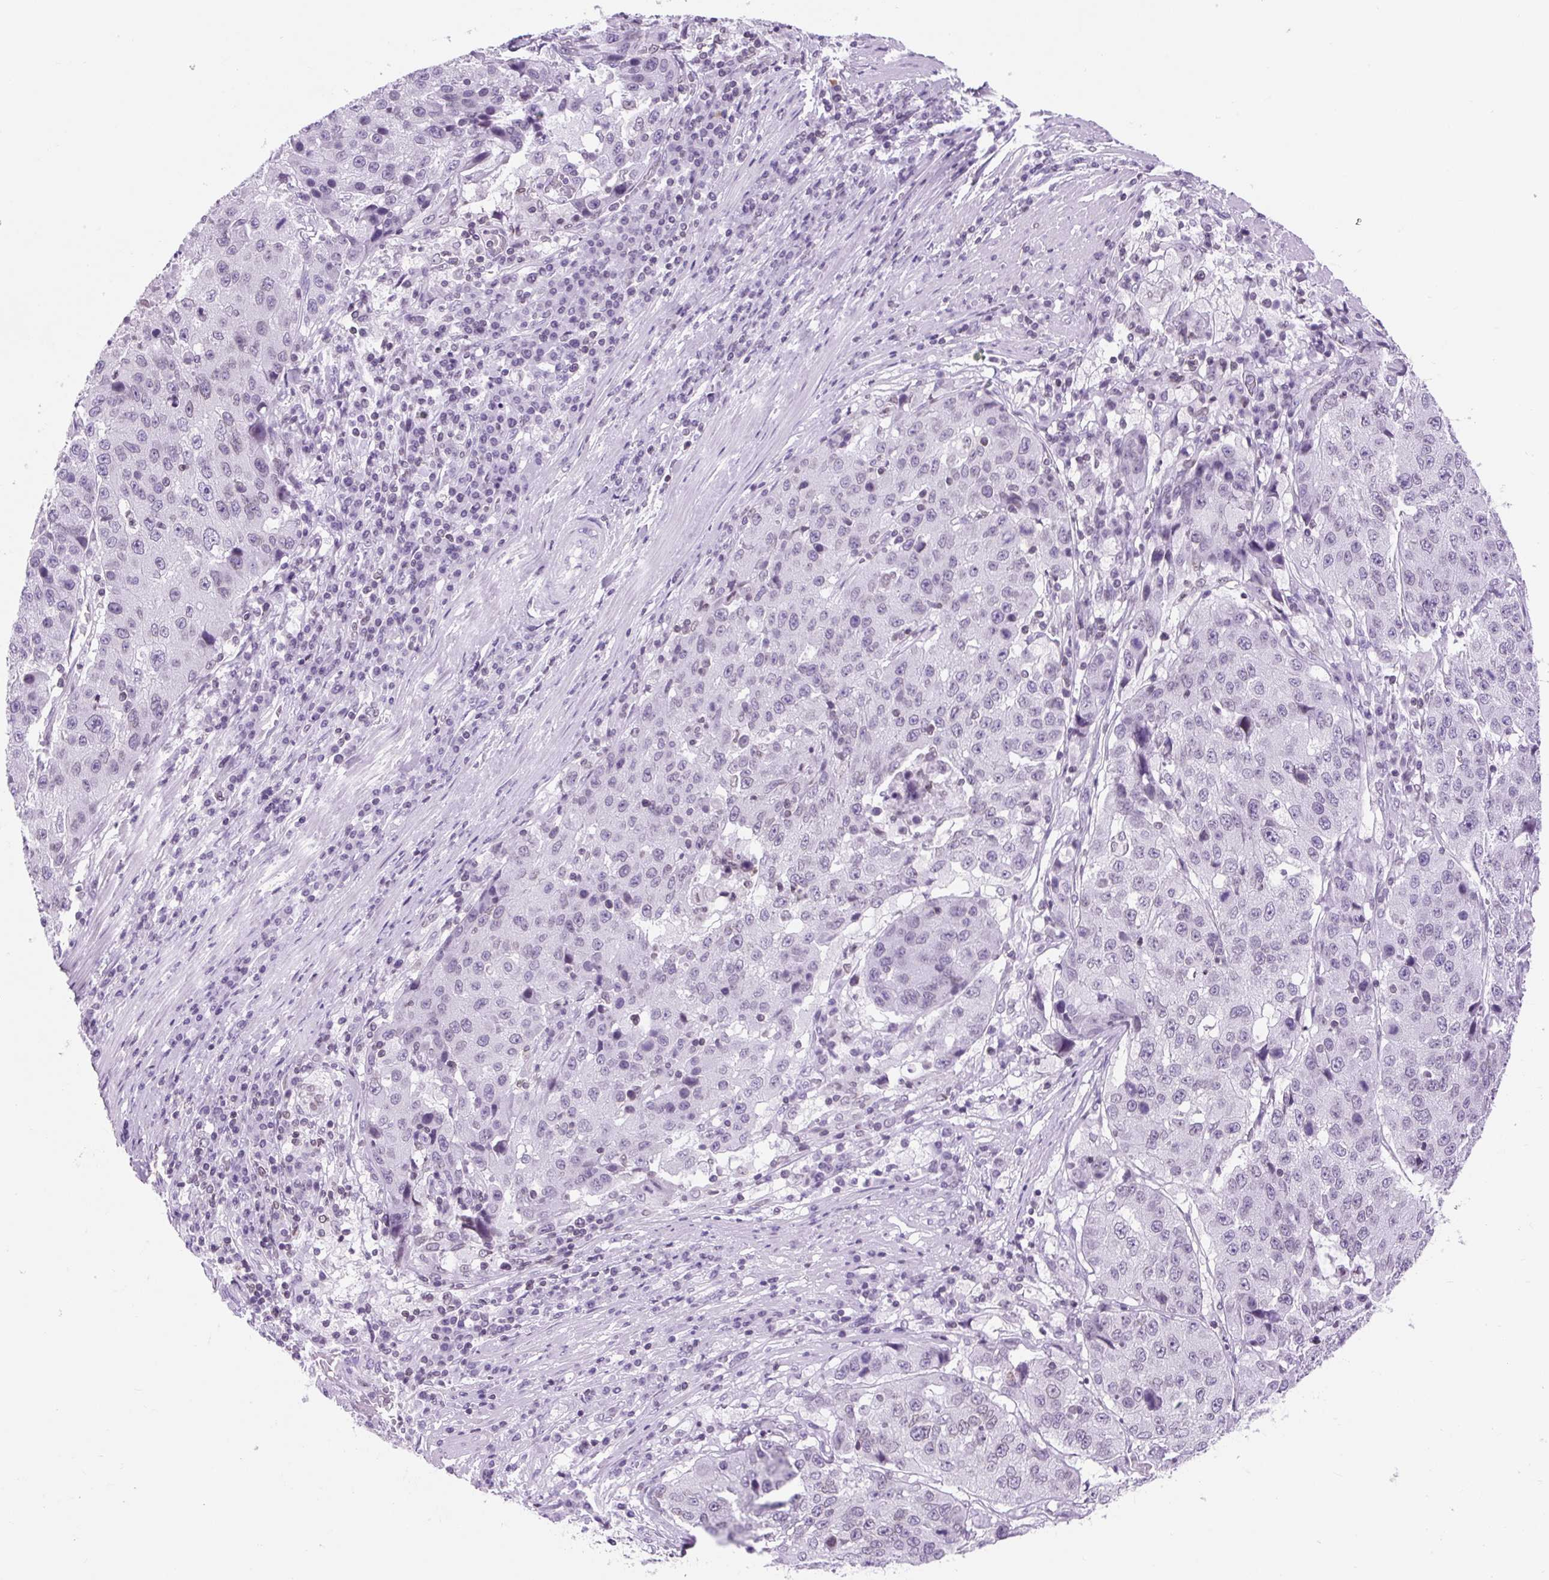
{"staining": {"intensity": "negative", "quantity": "none", "location": "none"}, "tissue": "stomach cancer", "cell_type": "Tumor cells", "image_type": "cancer", "snomed": [{"axis": "morphology", "description": "Adenocarcinoma, NOS"}, {"axis": "topography", "description": "Stomach"}], "caption": "An immunohistochemistry micrograph of stomach adenocarcinoma is shown. There is no staining in tumor cells of stomach adenocarcinoma.", "gene": "VPREB1", "patient": {"sex": "male", "age": 71}}